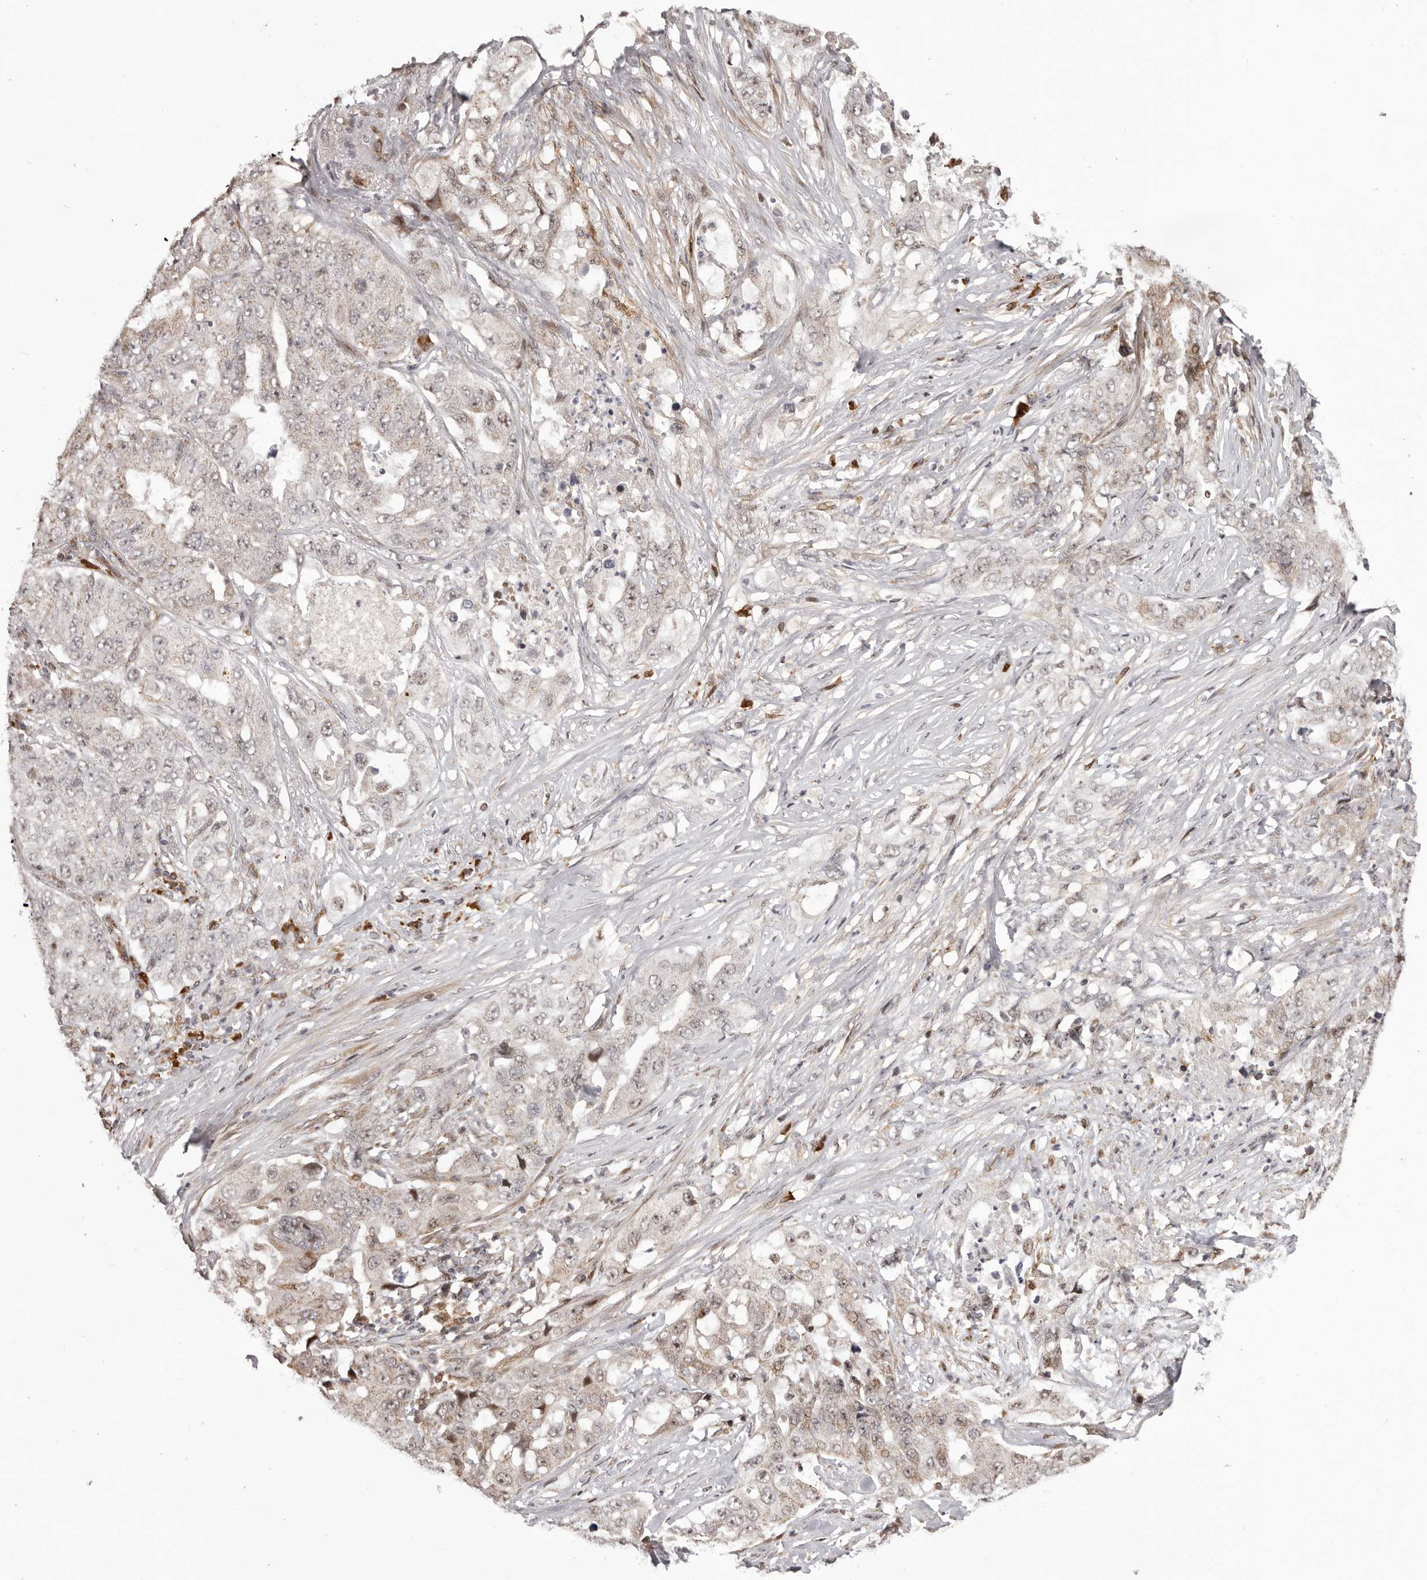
{"staining": {"intensity": "weak", "quantity": "<25%", "location": "cytoplasmic/membranous"}, "tissue": "lung cancer", "cell_type": "Tumor cells", "image_type": "cancer", "snomed": [{"axis": "morphology", "description": "Adenocarcinoma, NOS"}, {"axis": "topography", "description": "Lung"}], "caption": "High magnification brightfield microscopy of lung adenocarcinoma stained with DAB (3,3'-diaminobenzidine) (brown) and counterstained with hematoxylin (blue): tumor cells show no significant positivity.", "gene": "GFOD1", "patient": {"sex": "female", "age": 51}}